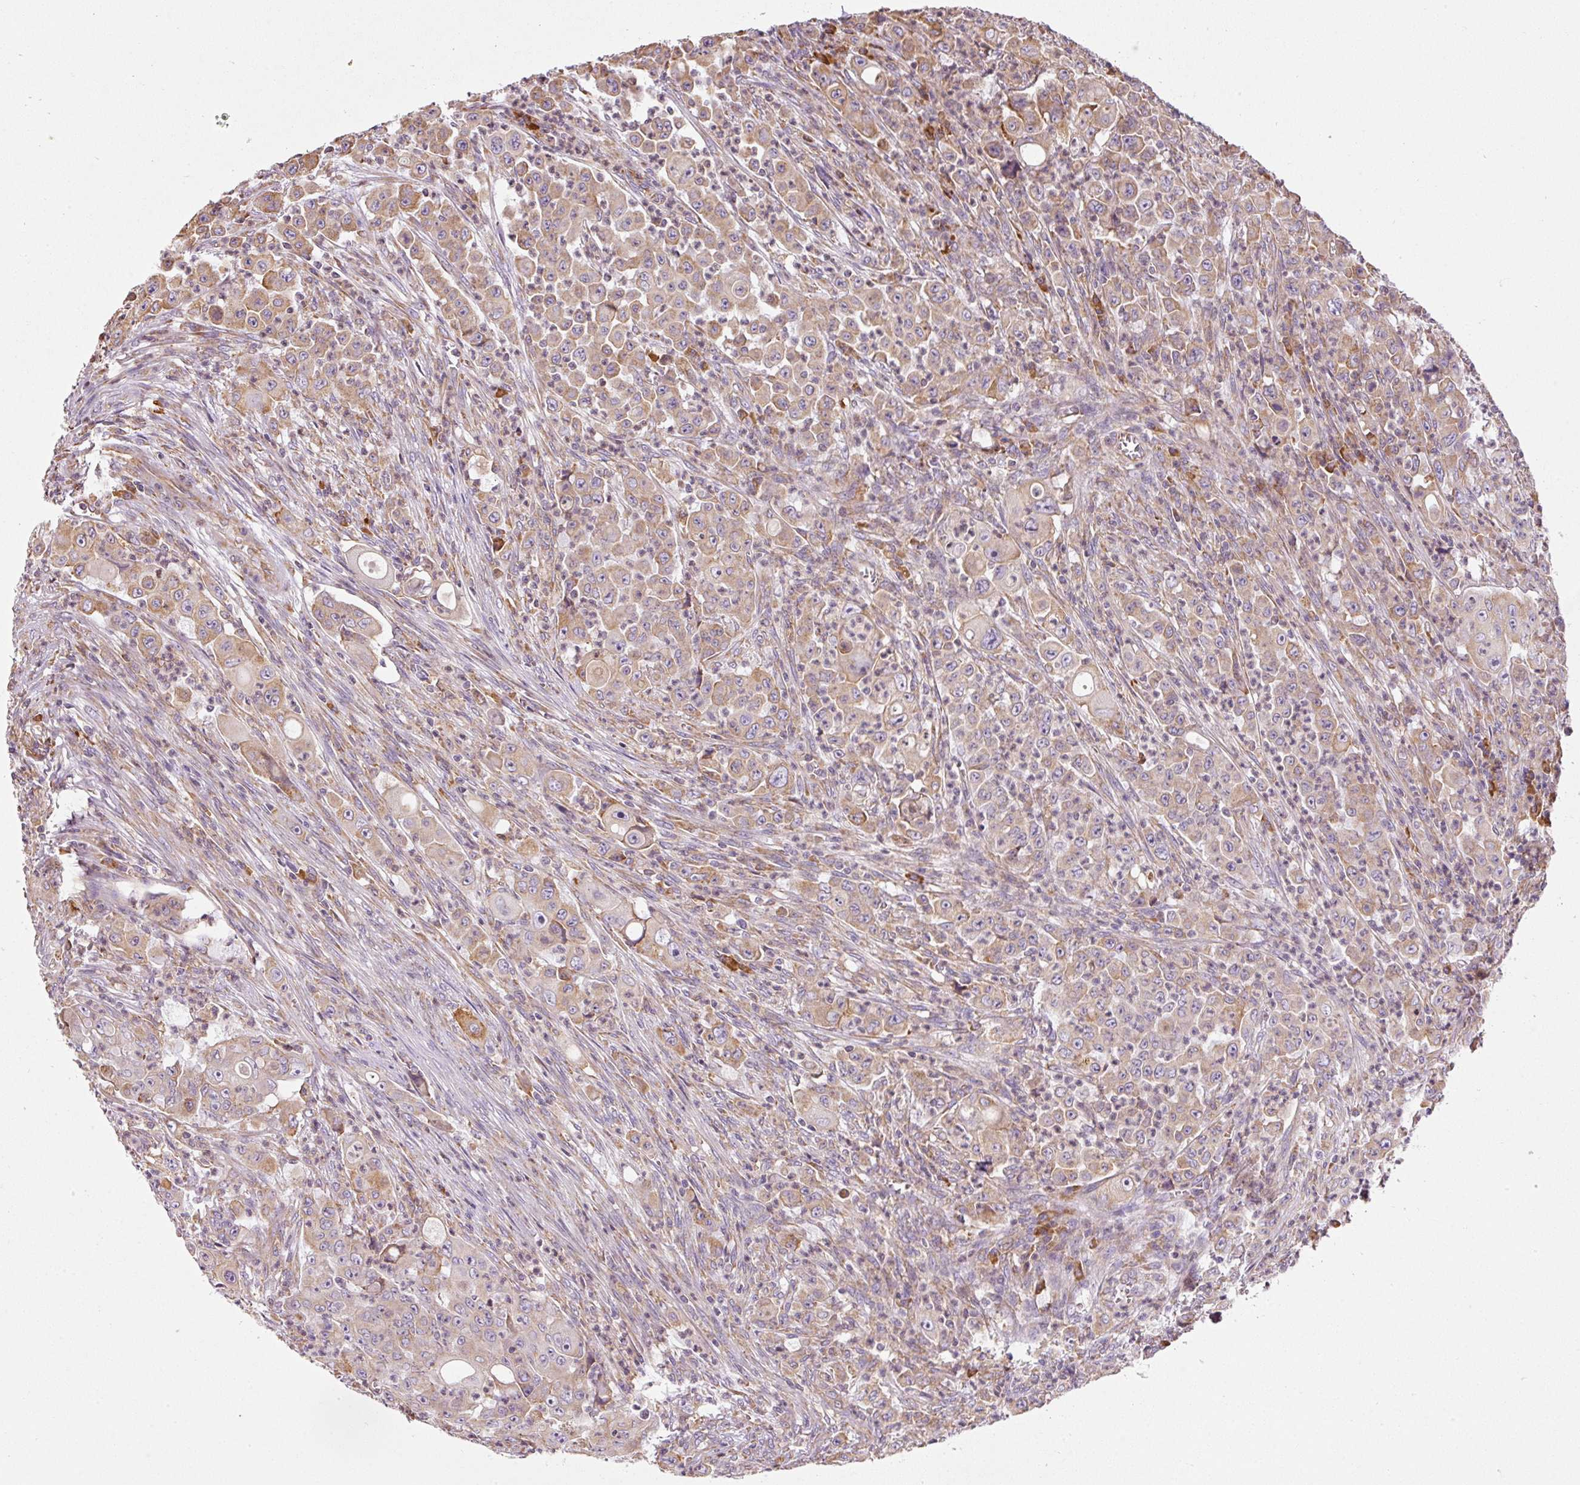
{"staining": {"intensity": "moderate", "quantity": ">75%", "location": "cytoplasmic/membranous"}, "tissue": "colorectal cancer", "cell_type": "Tumor cells", "image_type": "cancer", "snomed": [{"axis": "morphology", "description": "Adenocarcinoma, NOS"}, {"axis": "topography", "description": "Colon"}], "caption": "Immunohistochemistry (IHC) staining of colorectal cancer, which displays medium levels of moderate cytoplasmic/membranous positivity in about >75% of tumor cells indicating moderate cytoplasmic/membranous protein expression. The staining was performed using DAB (3,3'-diaminobenzidine) (brown) for protein detection and nuclei were counterstained in hematoxylin (blue).", "gene": "MORN4", "patient": {"sex": "male", "age": 51}}